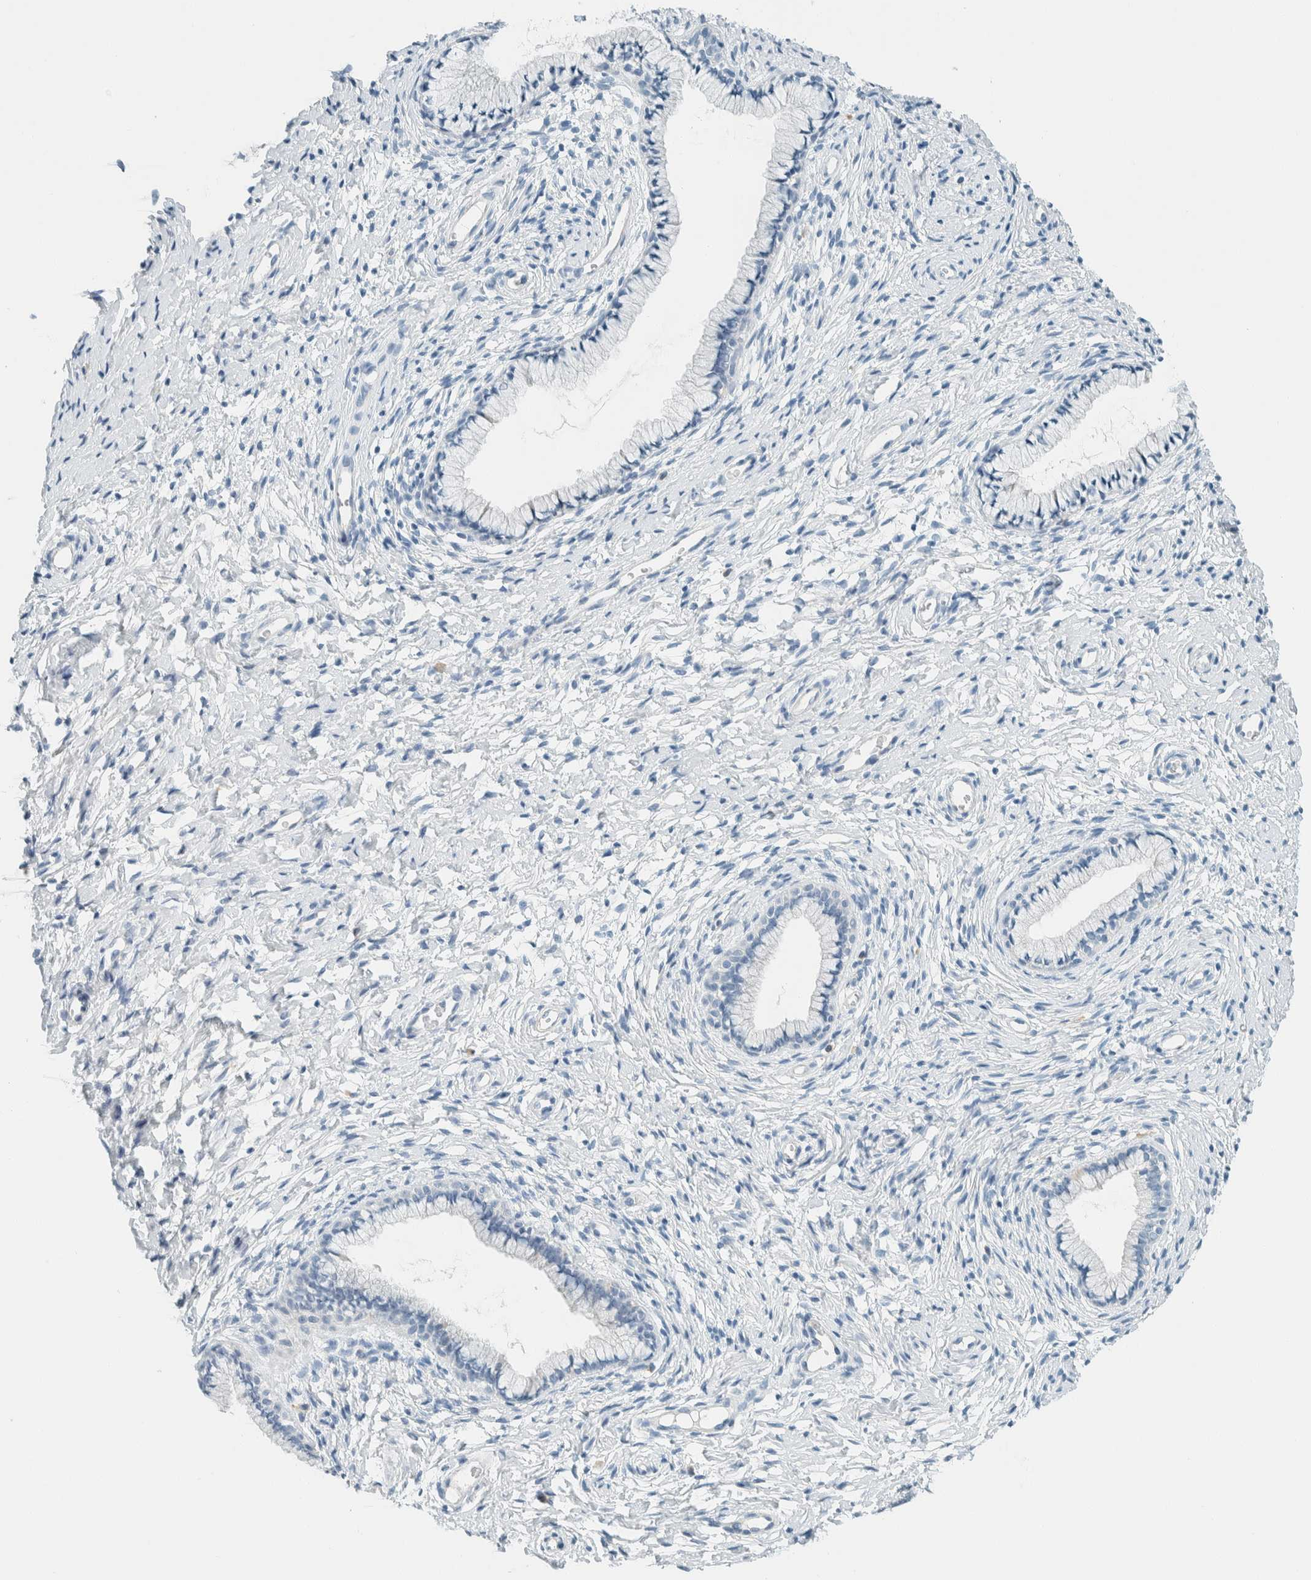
{"staining": {"intensity": "negative", "quantity": "none", "location": "none"}, "tissue": "cervix", "cell_type": "Glandular cells", "image_type": "normal", "snomed": [{"axis": "morphology", "description": "Normal tissue, NOS"}, {"axis": "topography", "description": "Cervix"}], "caption": "This is an immunohistochemistry photomicrograph of normal human cervix. There is no staining in glandular cells.", "gene": "SLFN12", "patient": {"sex": "female", "age": 72}}